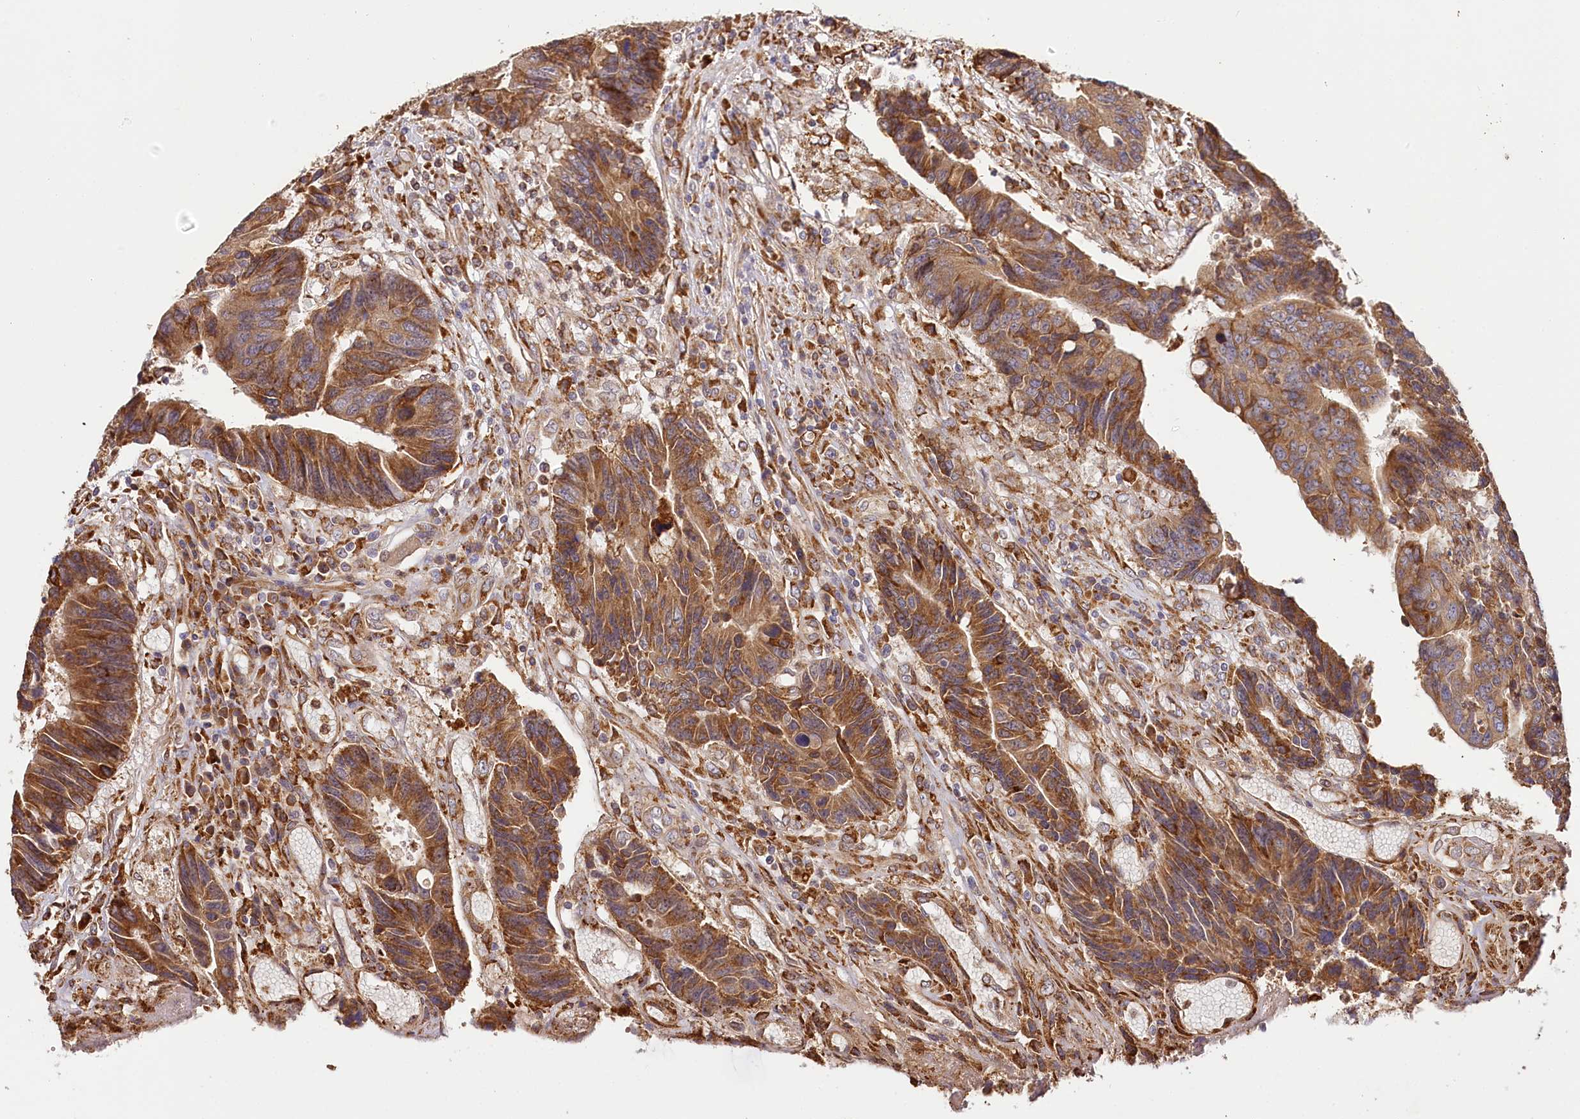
{"staining": {"intensity": "strong", "quantity": ">75%", "location": "cytoplasmic/membranous"}, "tissue": "colorectal cancer", "cell_type": "Tumor cells", "image_type": "cancer", "snomed": [{"axis": "morphology", "description": "Adenocarcinoma, NOS"}, {"axis": "topography", "description": "Rectum"}], "caption": "The image demonstrates immunohistochemical staining of colorectal cancer. There is strong cytoplasmic/membranous positivity is appreciated in about >75% of tumor cells.", "gene": "VEGFA", "patient": {"sex": "male", "age": 84}}